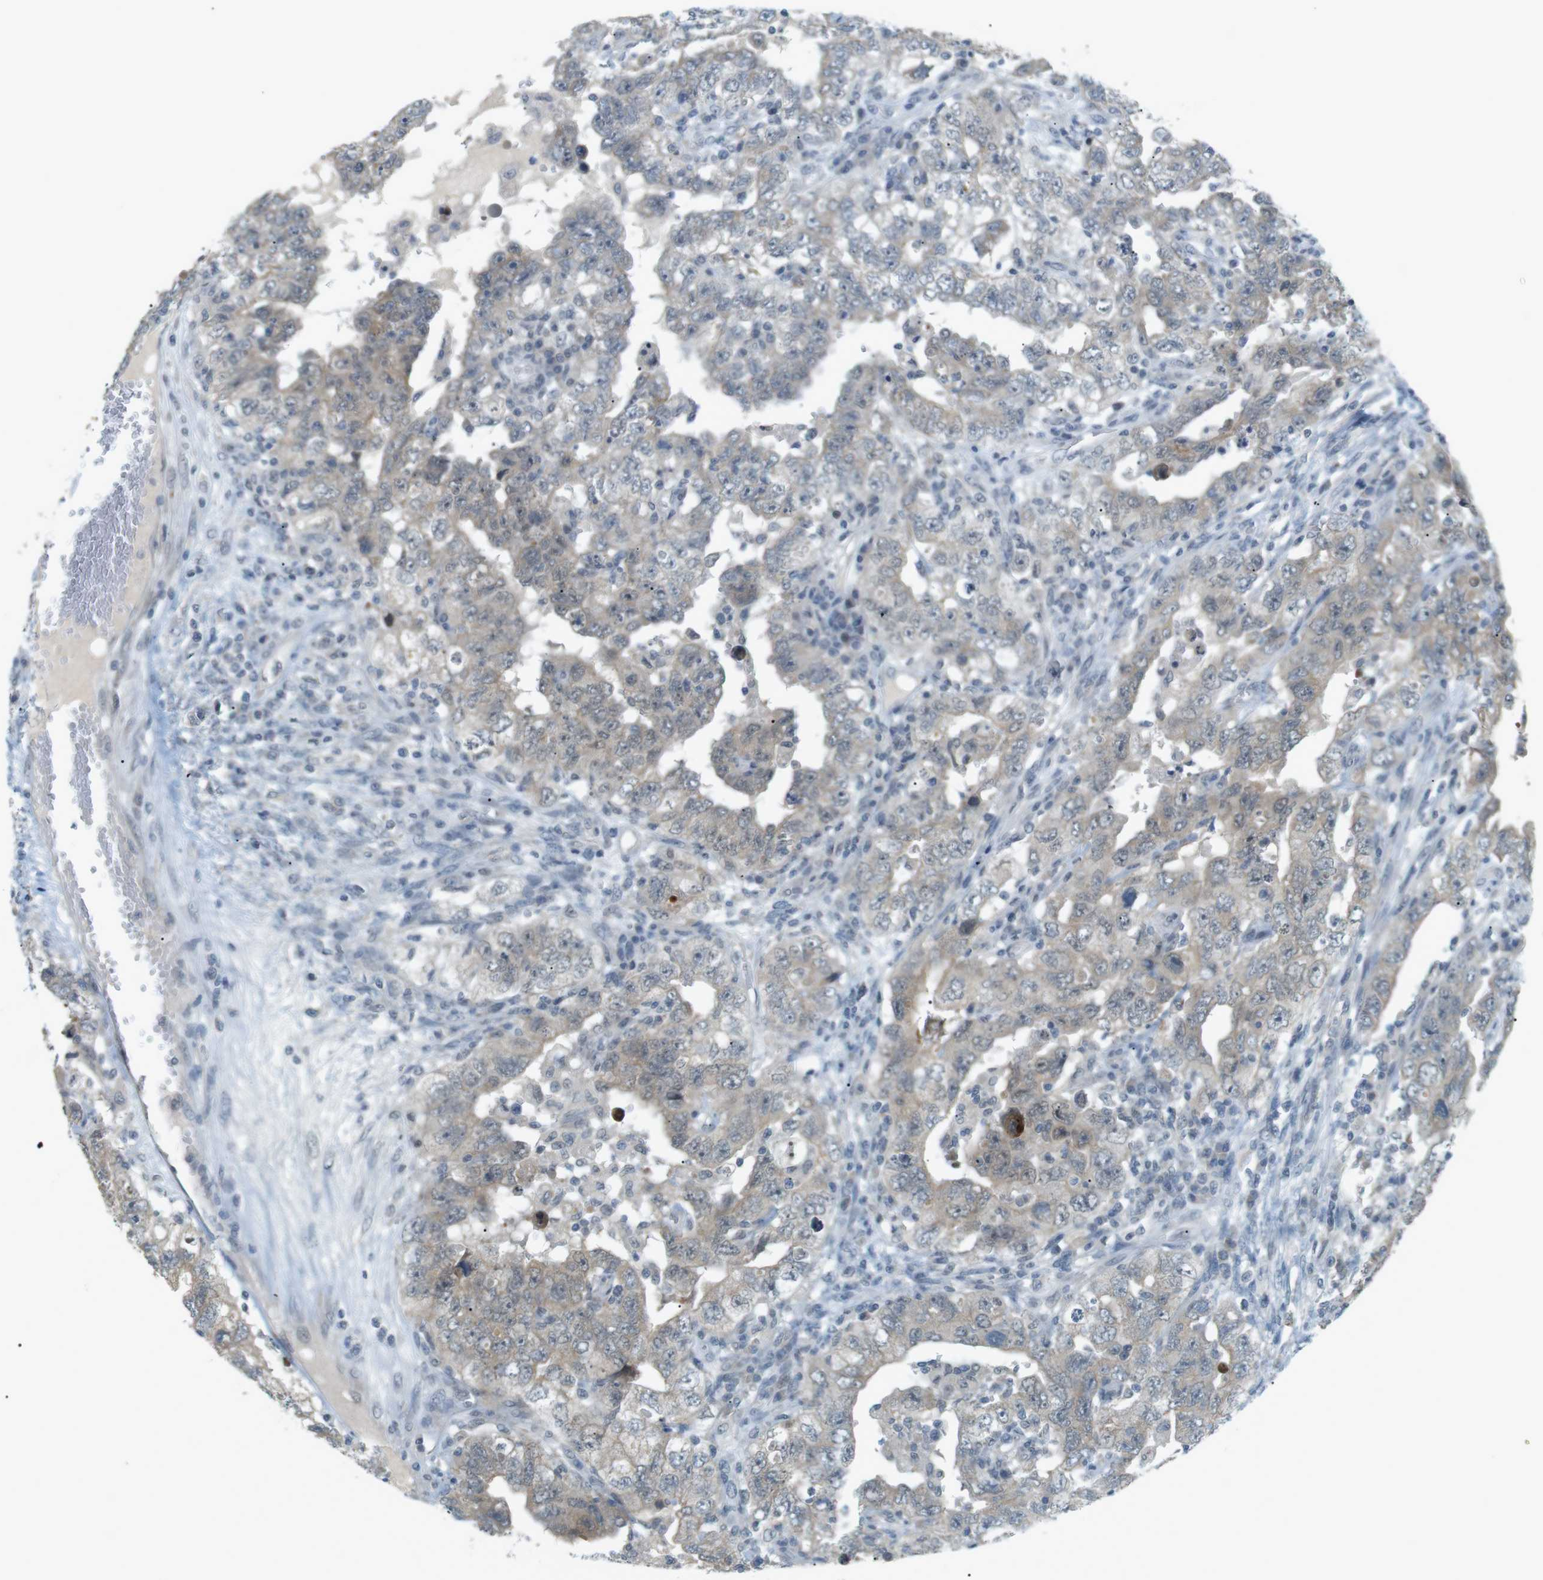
{"staining": {"intensity": "negative", "quantity": "none", "location": "none"}, "tissue": "testis cancer", "cell_type": "Tumor cells", "image_type": "cancer", "snomed": [{"axis": "morphology", "description": "Carcinoma, Embryonal, NOS"}, {"axis": "topography", "description": "Testis"}], "caption": "This is a image of immunohistochemistry (IHC) staining of testis embryonal carcinoma, which shows no positivity in tumor cells.", "gene": "RTN3", "patient": {"sex": "male", "age": 26}}